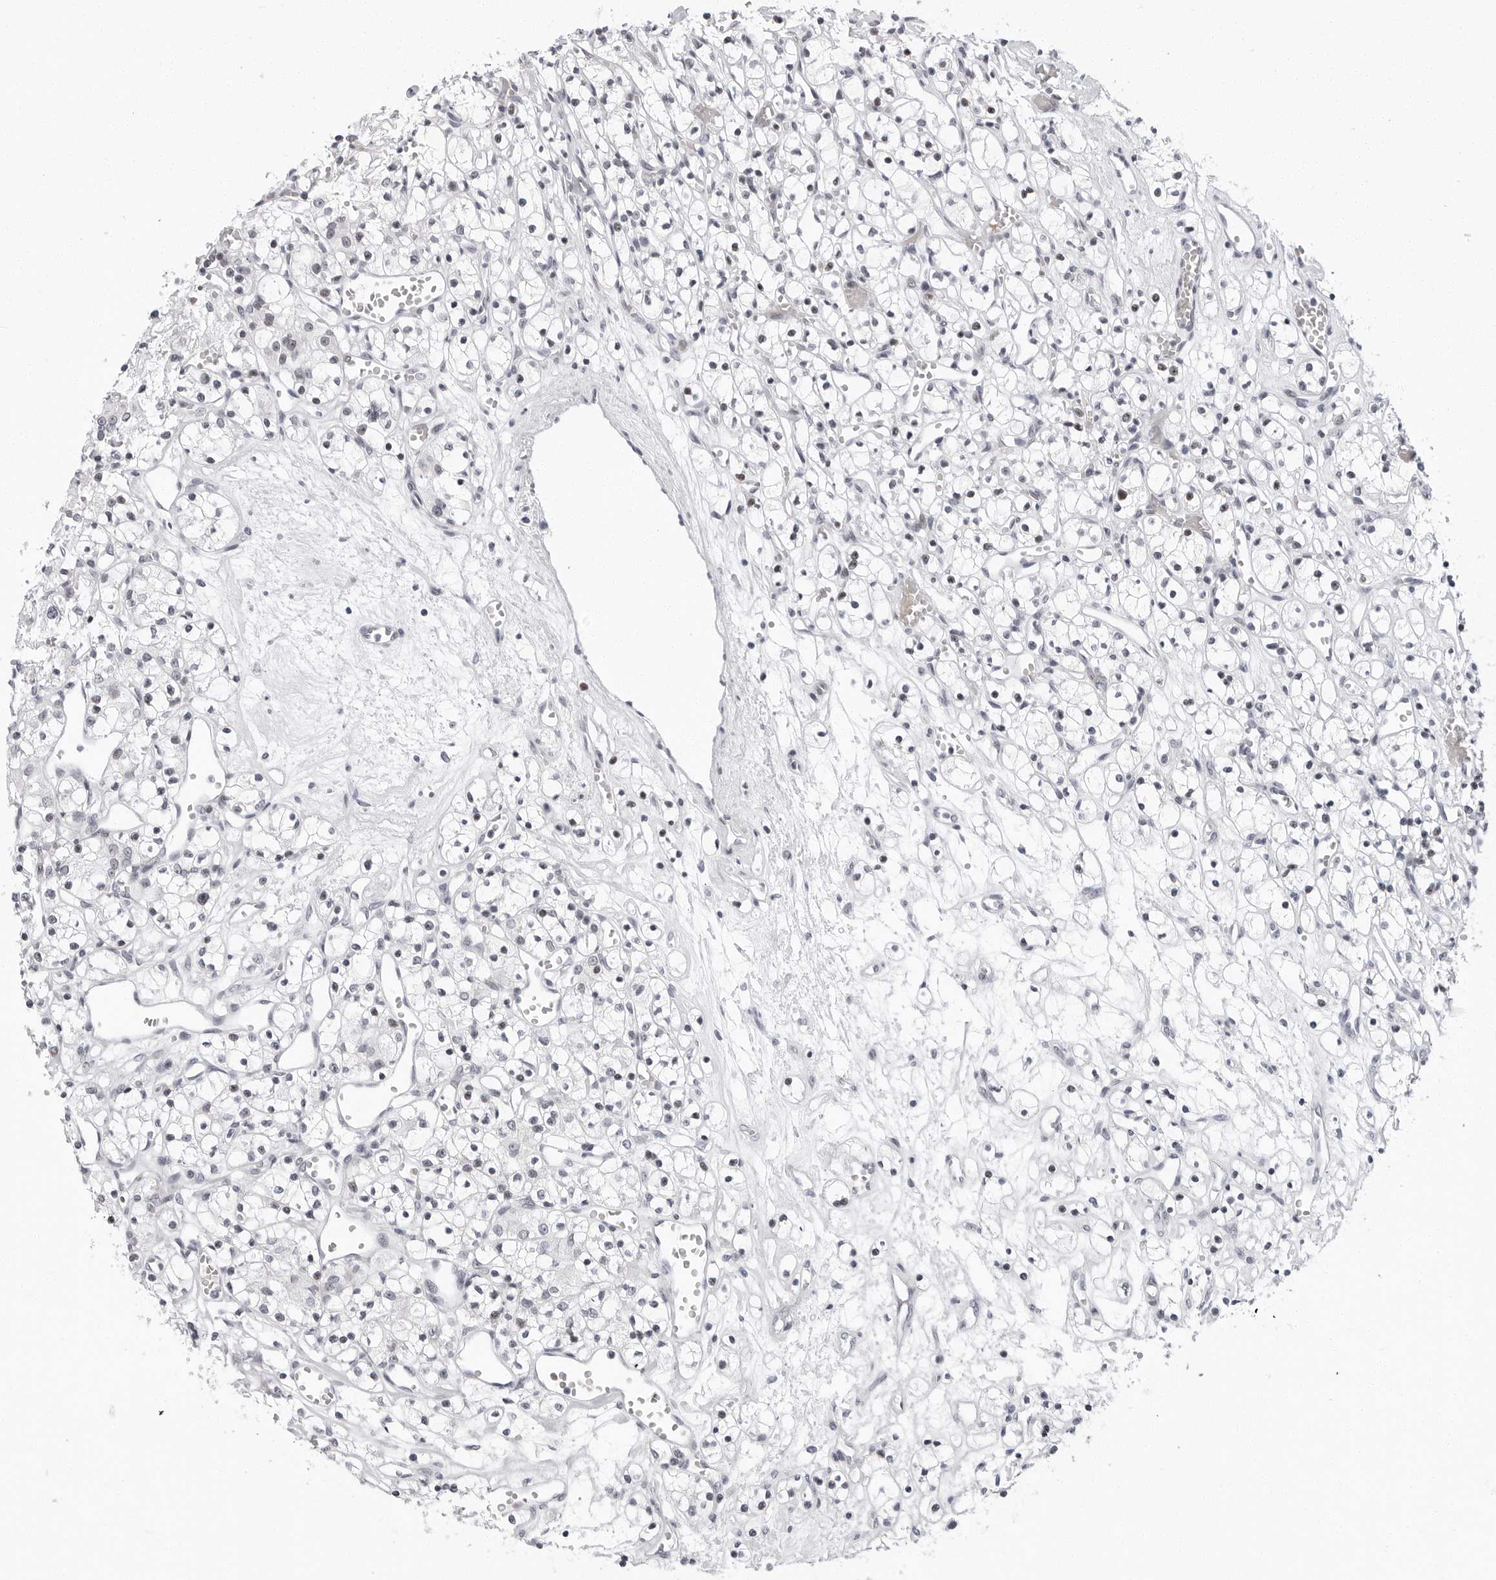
{"staining": {"intensity": "negative", "quantity": "none", "location": "none"}, "tissue": "renal cancer", "cell_type": "Tumor cells", "image_type": "cancer", "snomed": [{"axis": "morphology", "description": "Adenocarcinoma, NOS"}, {"axis": "topography", "description": "Kidney"}], "caption": "A high-resolution histopathology image shows IHC staining of renal cancer, which demonstrates no significant expression in tumor cells. Brightfield microscopy of IHC stained with DAB (brown) and hematoxylin (blue), captured at high magnification.", "gene": "VEZF1", "patient": {"sex": "female", "age": 59}}